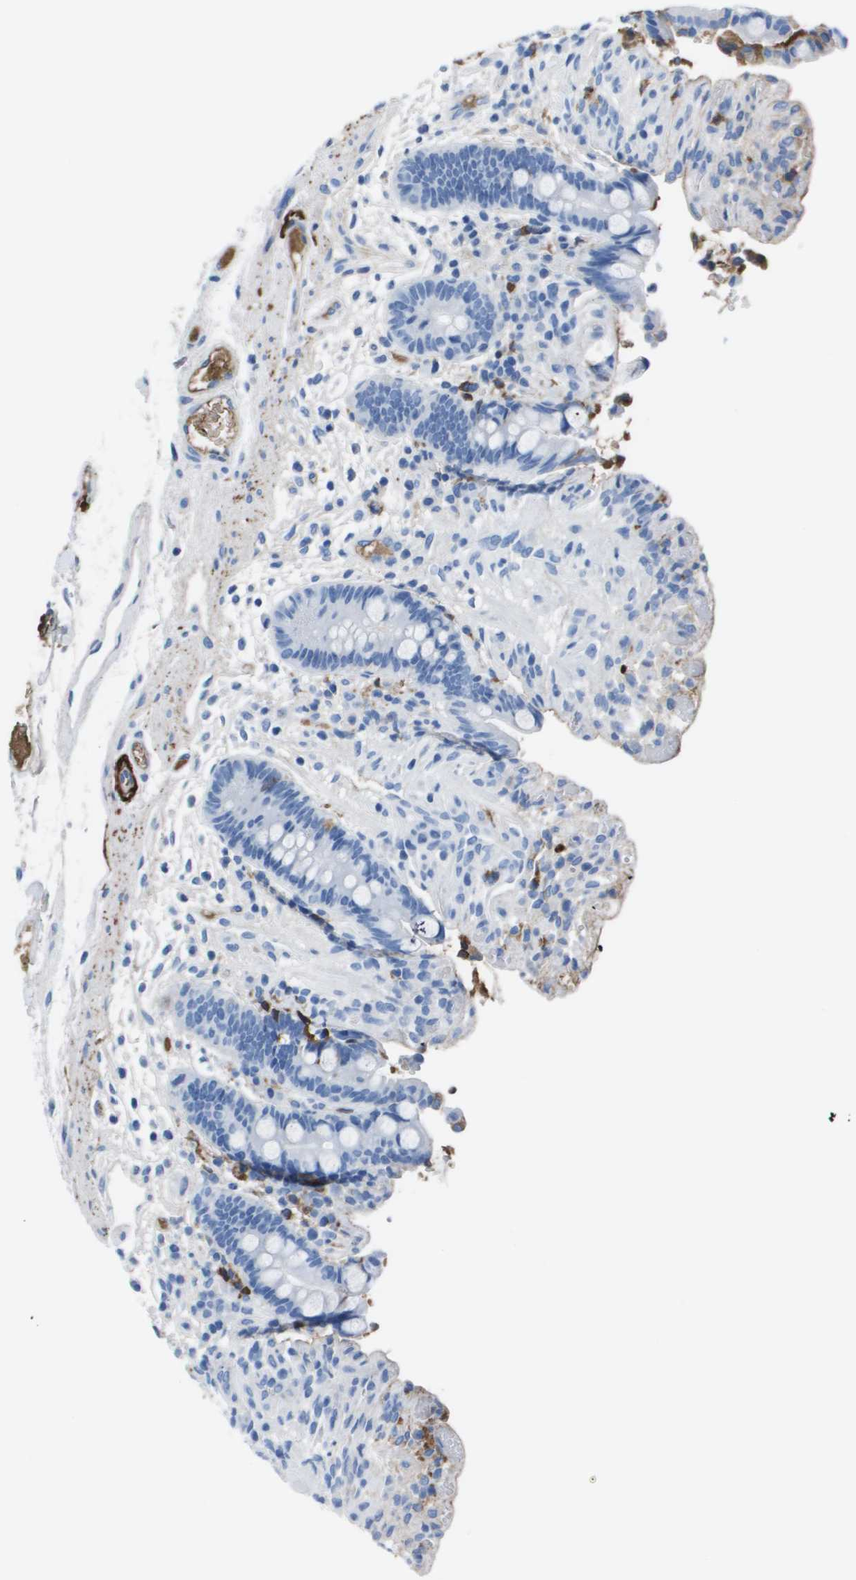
{"staining": {"intensity": "moderate", "quantity": ">75%", "location": "cytoplasmic/membranous"}, "tissue": "colon", "cell_type": "Endothelial cells", "image_type": "normal", "snomed": [{"axis": "morphology", "description": "Normal tissue, NOS"}, {"axis": "topography", "description": "Colon"}], "caption": "Moderate cytoplasmic/membranous protein expression is seen in about >75% of endothelial cells in colon.", "gene": "VTN", "patient": {"sex": "male", "age": 73}}